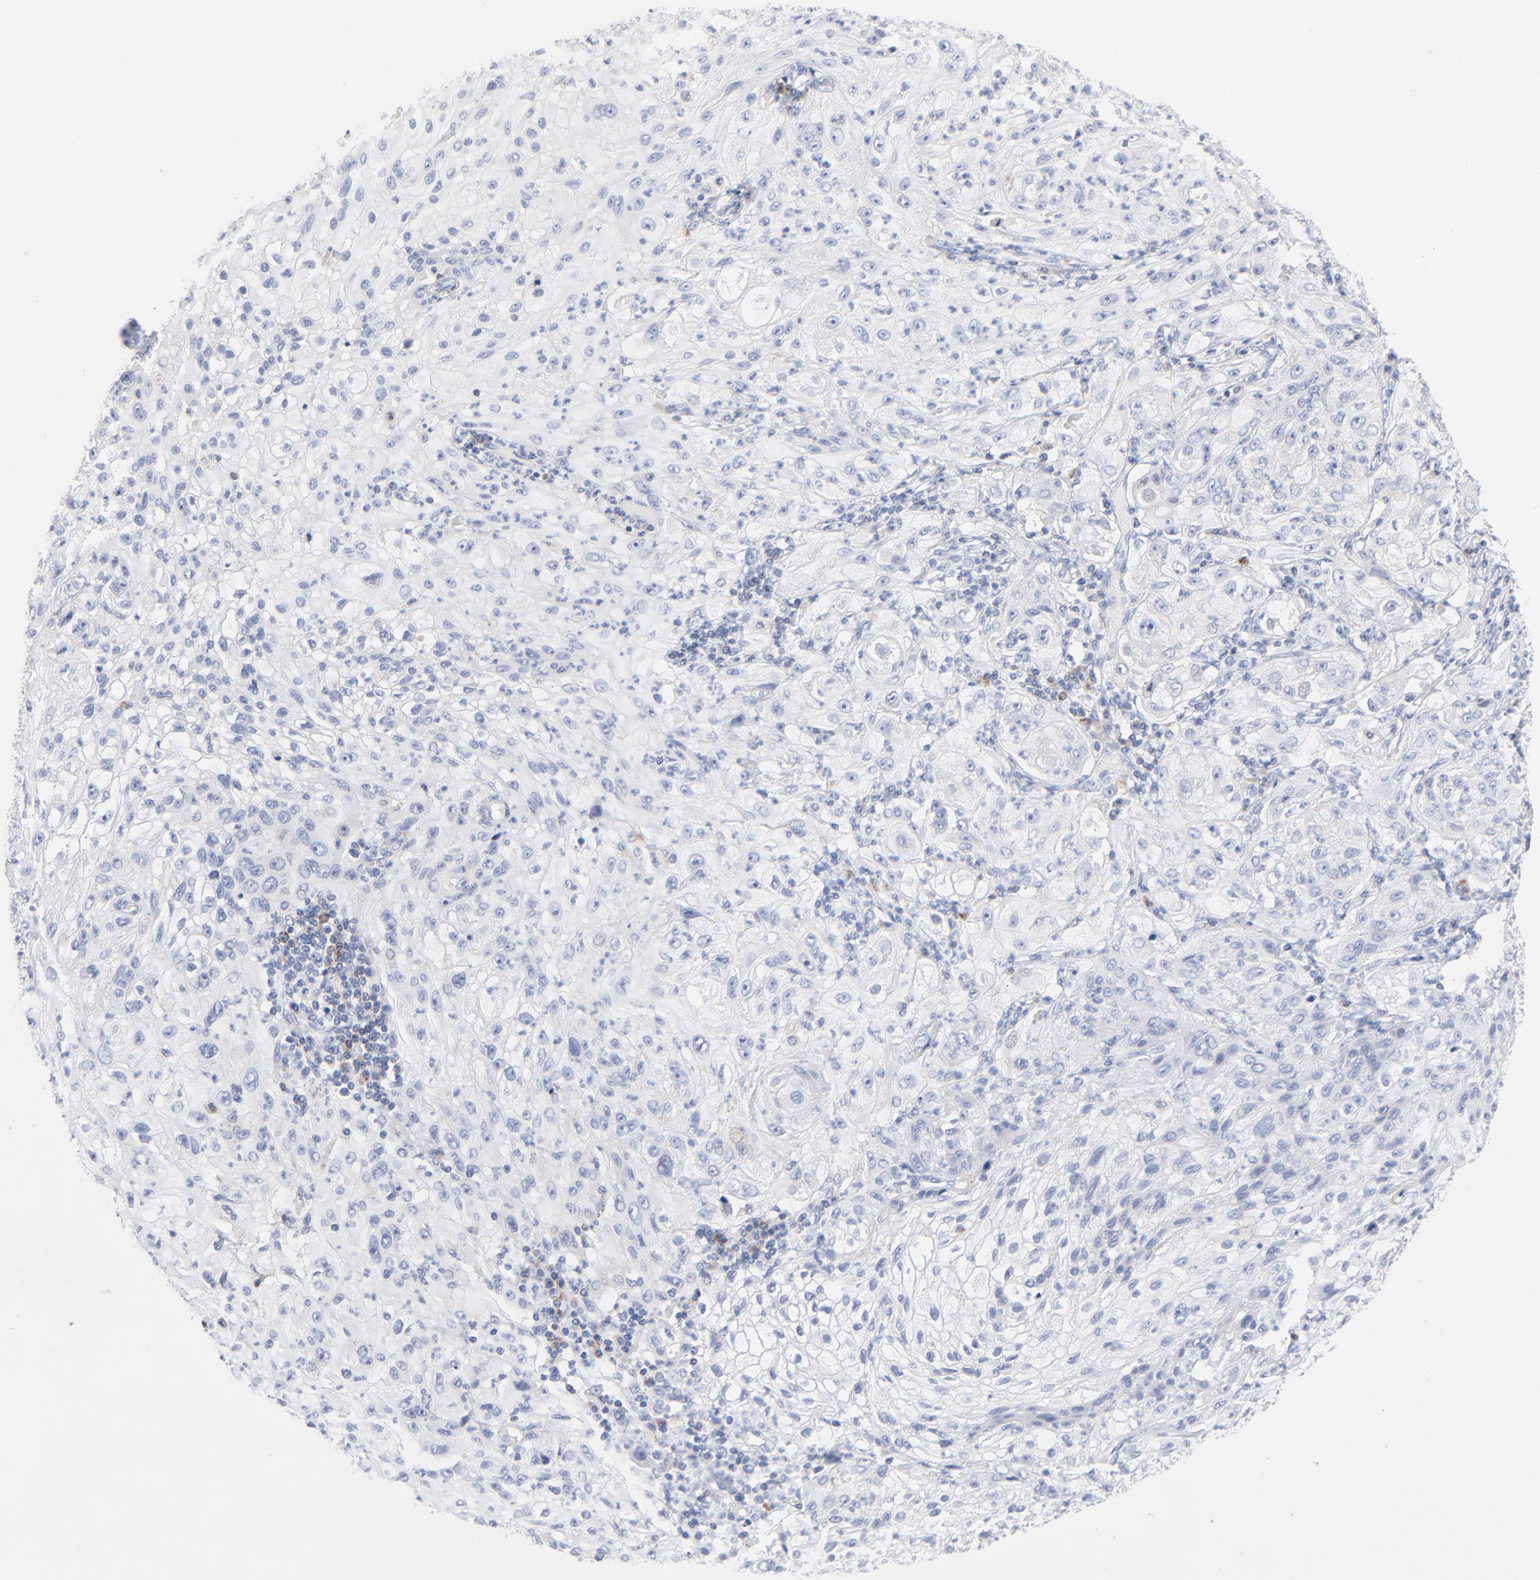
{"staining": {"intensity": "negative", "quantity": "none", "location": "none"}, "tissue": "lung cancer", "cell_type": "Tumor cells", "image_type": "cancer", "snomed": [{"axis": "morphology", "description": "Inflammation, NOS"}, {"axis": "morphology", "description": "Squamous cell carcinoma, NOS"}, {"axis": "topography", "description": "Lymph node"}, {"axis": "topography", "description": "Soft tissue"}, {"axis": "topography", "description": "Lung"}], "caption": "IHC micrograph of neoplastic tissue: lung squamous cell carcinoma stained with DAB exhibits no significant protein expression in tumor cells. (Immunohistochemistry (ihc), brightfield microscopy, high magnification).", "gene": "CHCHD10", "patient": {"sex": "male", "age": 66}}